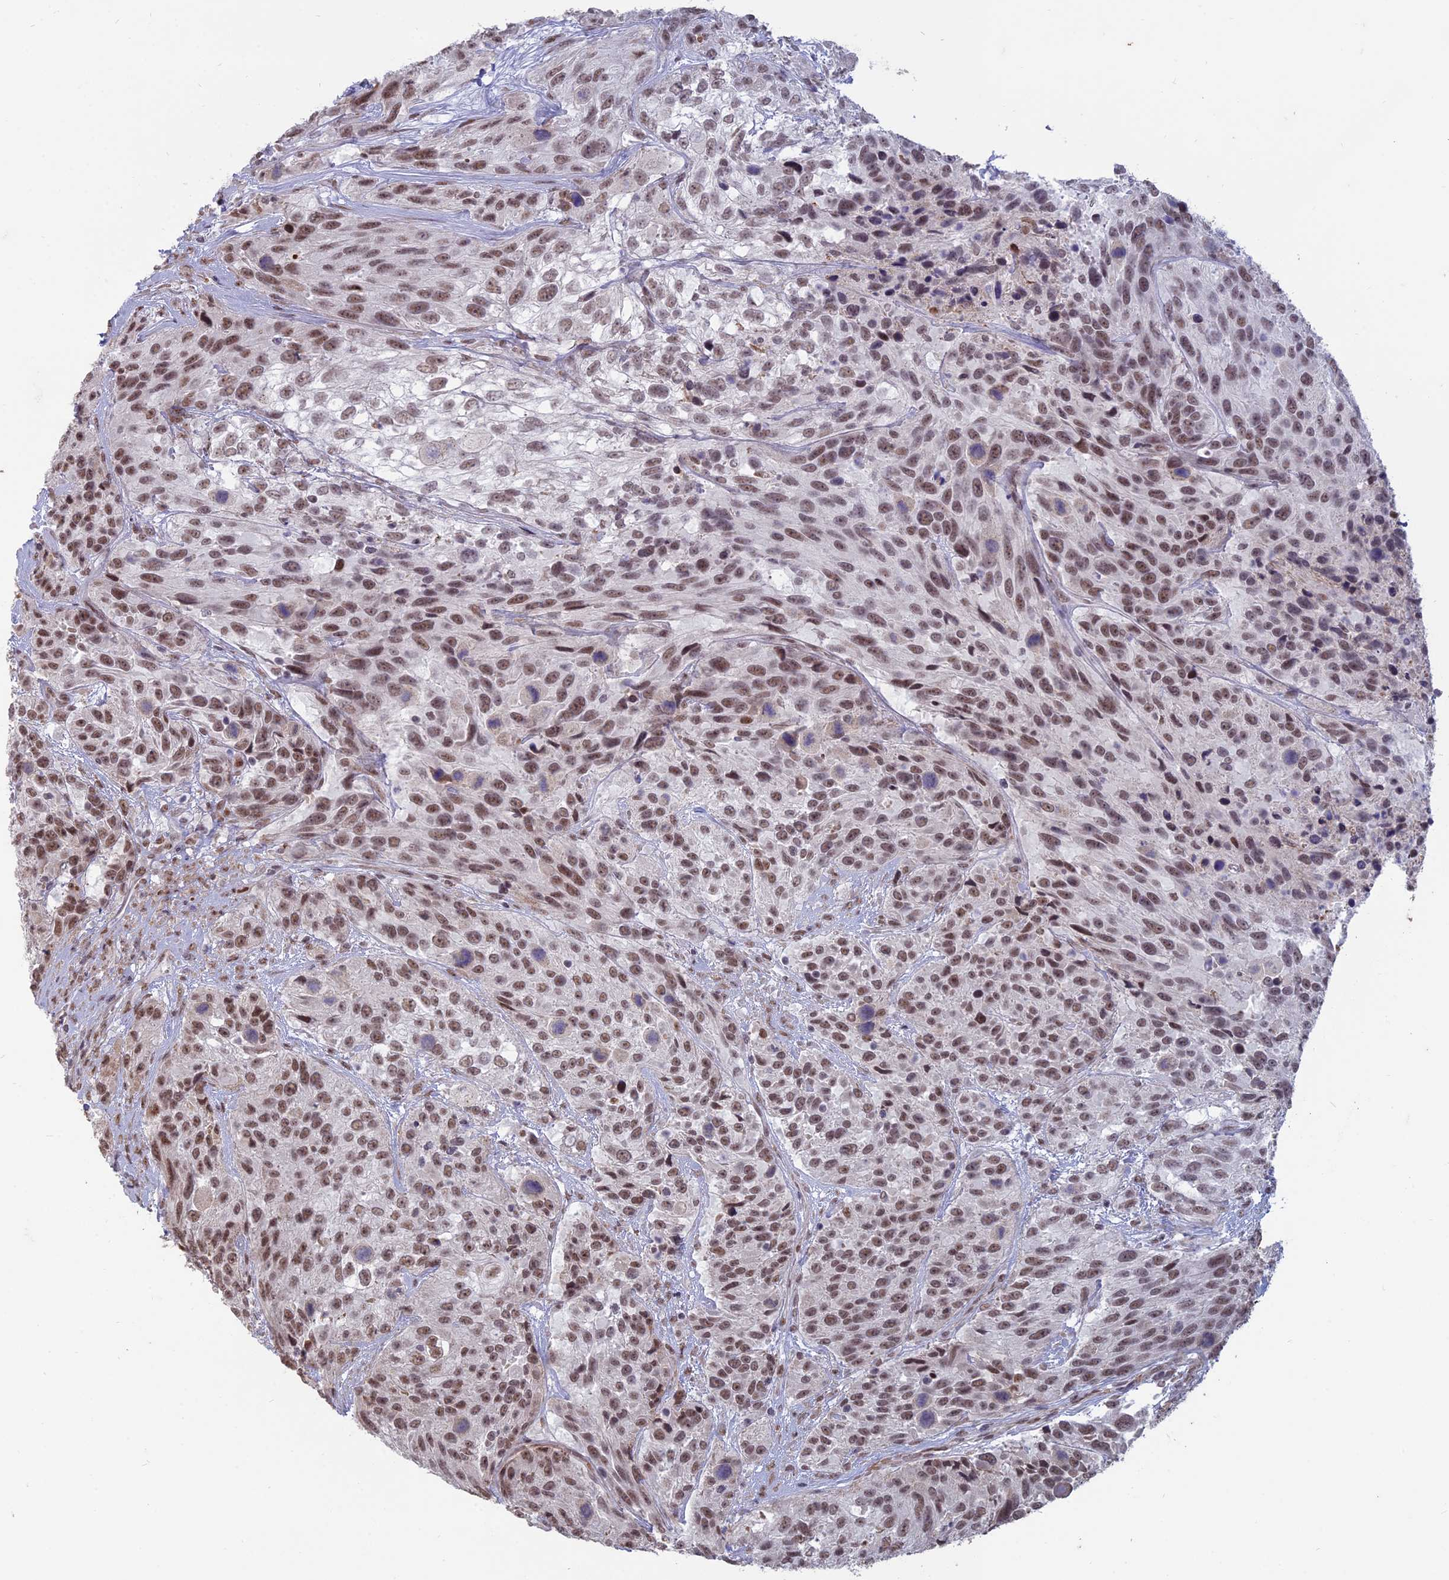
{"staining": {"intensity": "moderate", "quantity": ">75%", "location": "nuclear"}, "tissue": "urothelial cancer", "cell_type": "Tumor cells", "image_type": "cancer", "snomed": [{"axis": "morphology", "description": "Urothelial carcinoma, High grade"}, {"axis": "topography", "description": "Urinary bladder"}], "caption": "Immunohistochemical staining of high-grade urothelial carcinoma demonstrates medium levels of moderate nuclear protein expression in approximately >75% of tumor cells.", "gene": "MFAP1", "patient": {"sex": "female", "age": 70}}